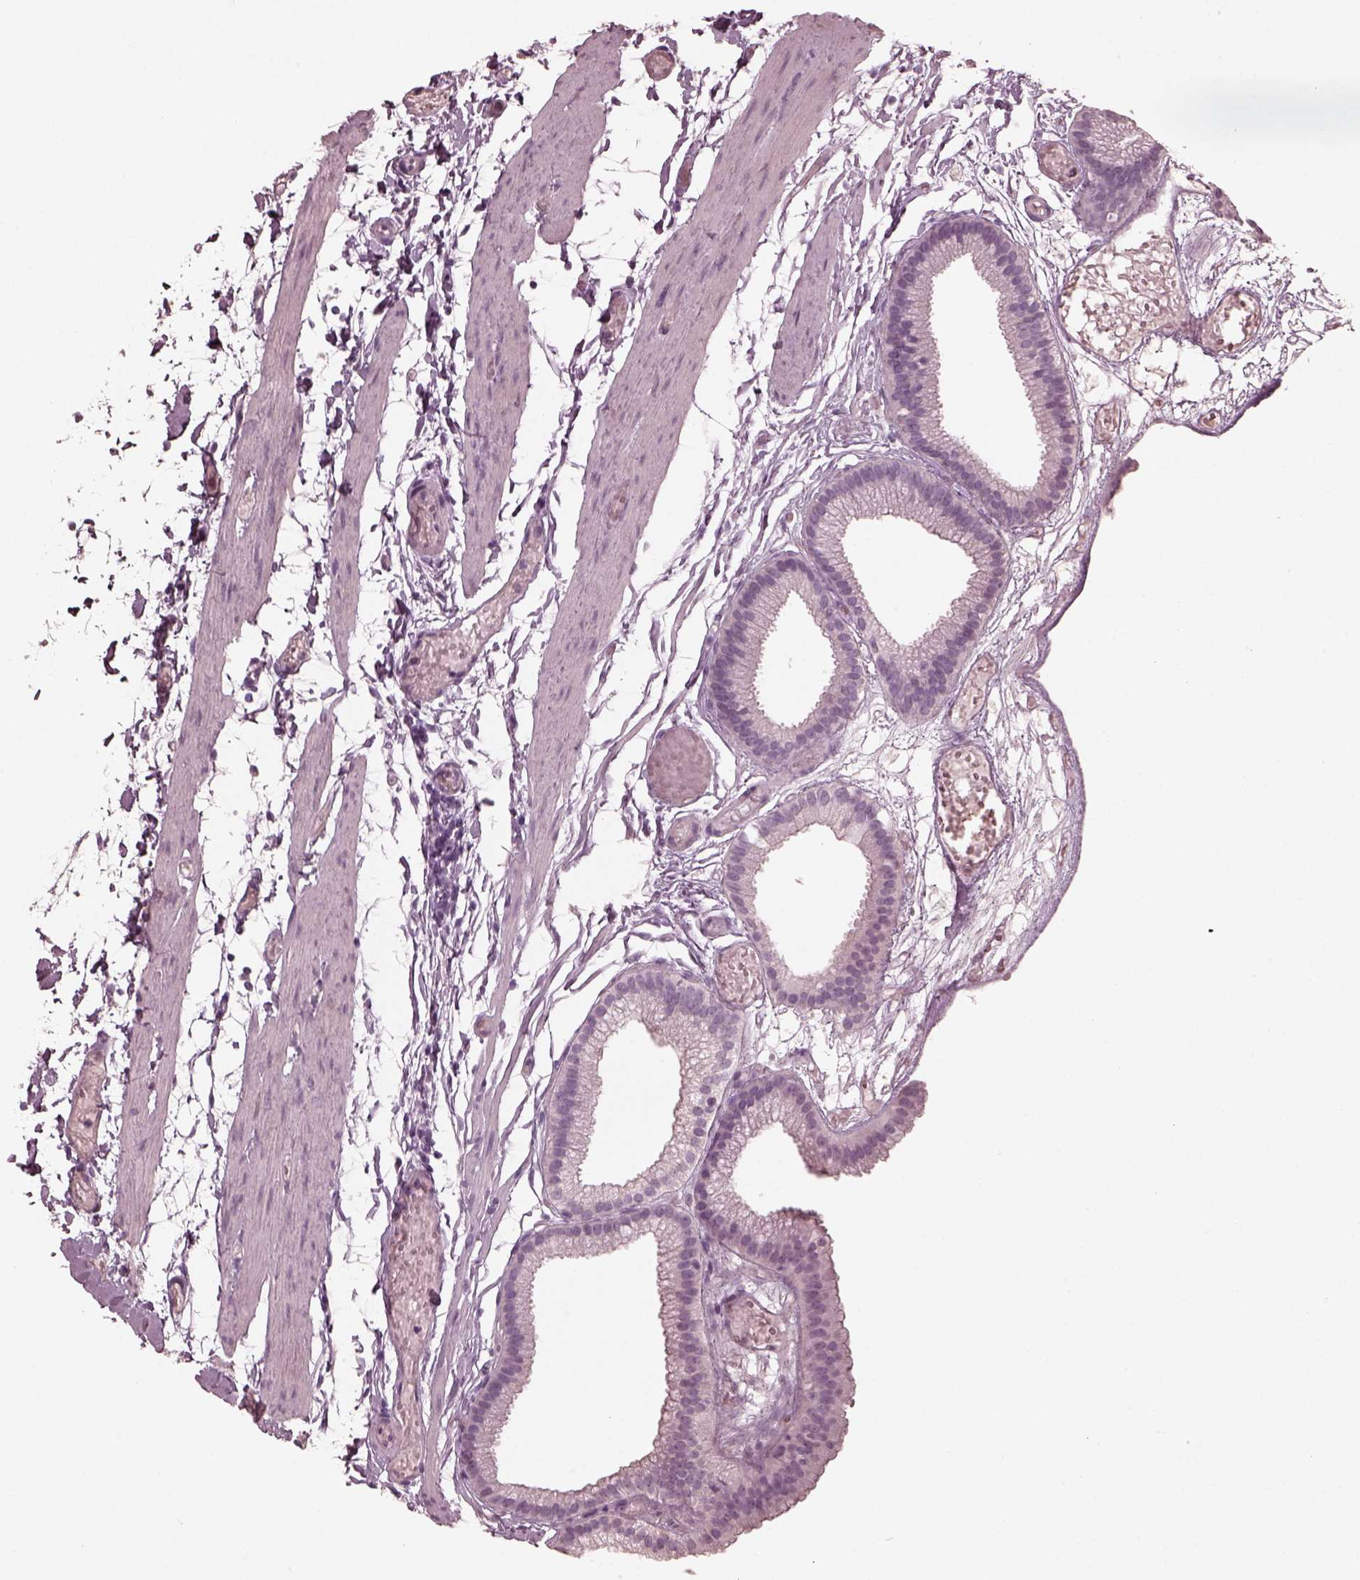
{"staining": {"intensity": "negative", "quantity": "none", "location": "none"}, "tissue": "gallbladder", "cell_type": "Glandular cells", "image_type": "normal", "snomed": [{"axis": "morphology", "description": "Normal tissue, NOS"}, {"axis": "topography", "description": "Gallbladder"}], "caption": "Immunohistochemistry photomicrograph of benign gallbladder stained for a protein (brown), which shows no positivity in glandular cells. (Brightfield microscopy of DAB immunohistochemistry (IHC) at high magnification).", "gene": "CGA", "patient": {"sex": "female", "age": 45}}